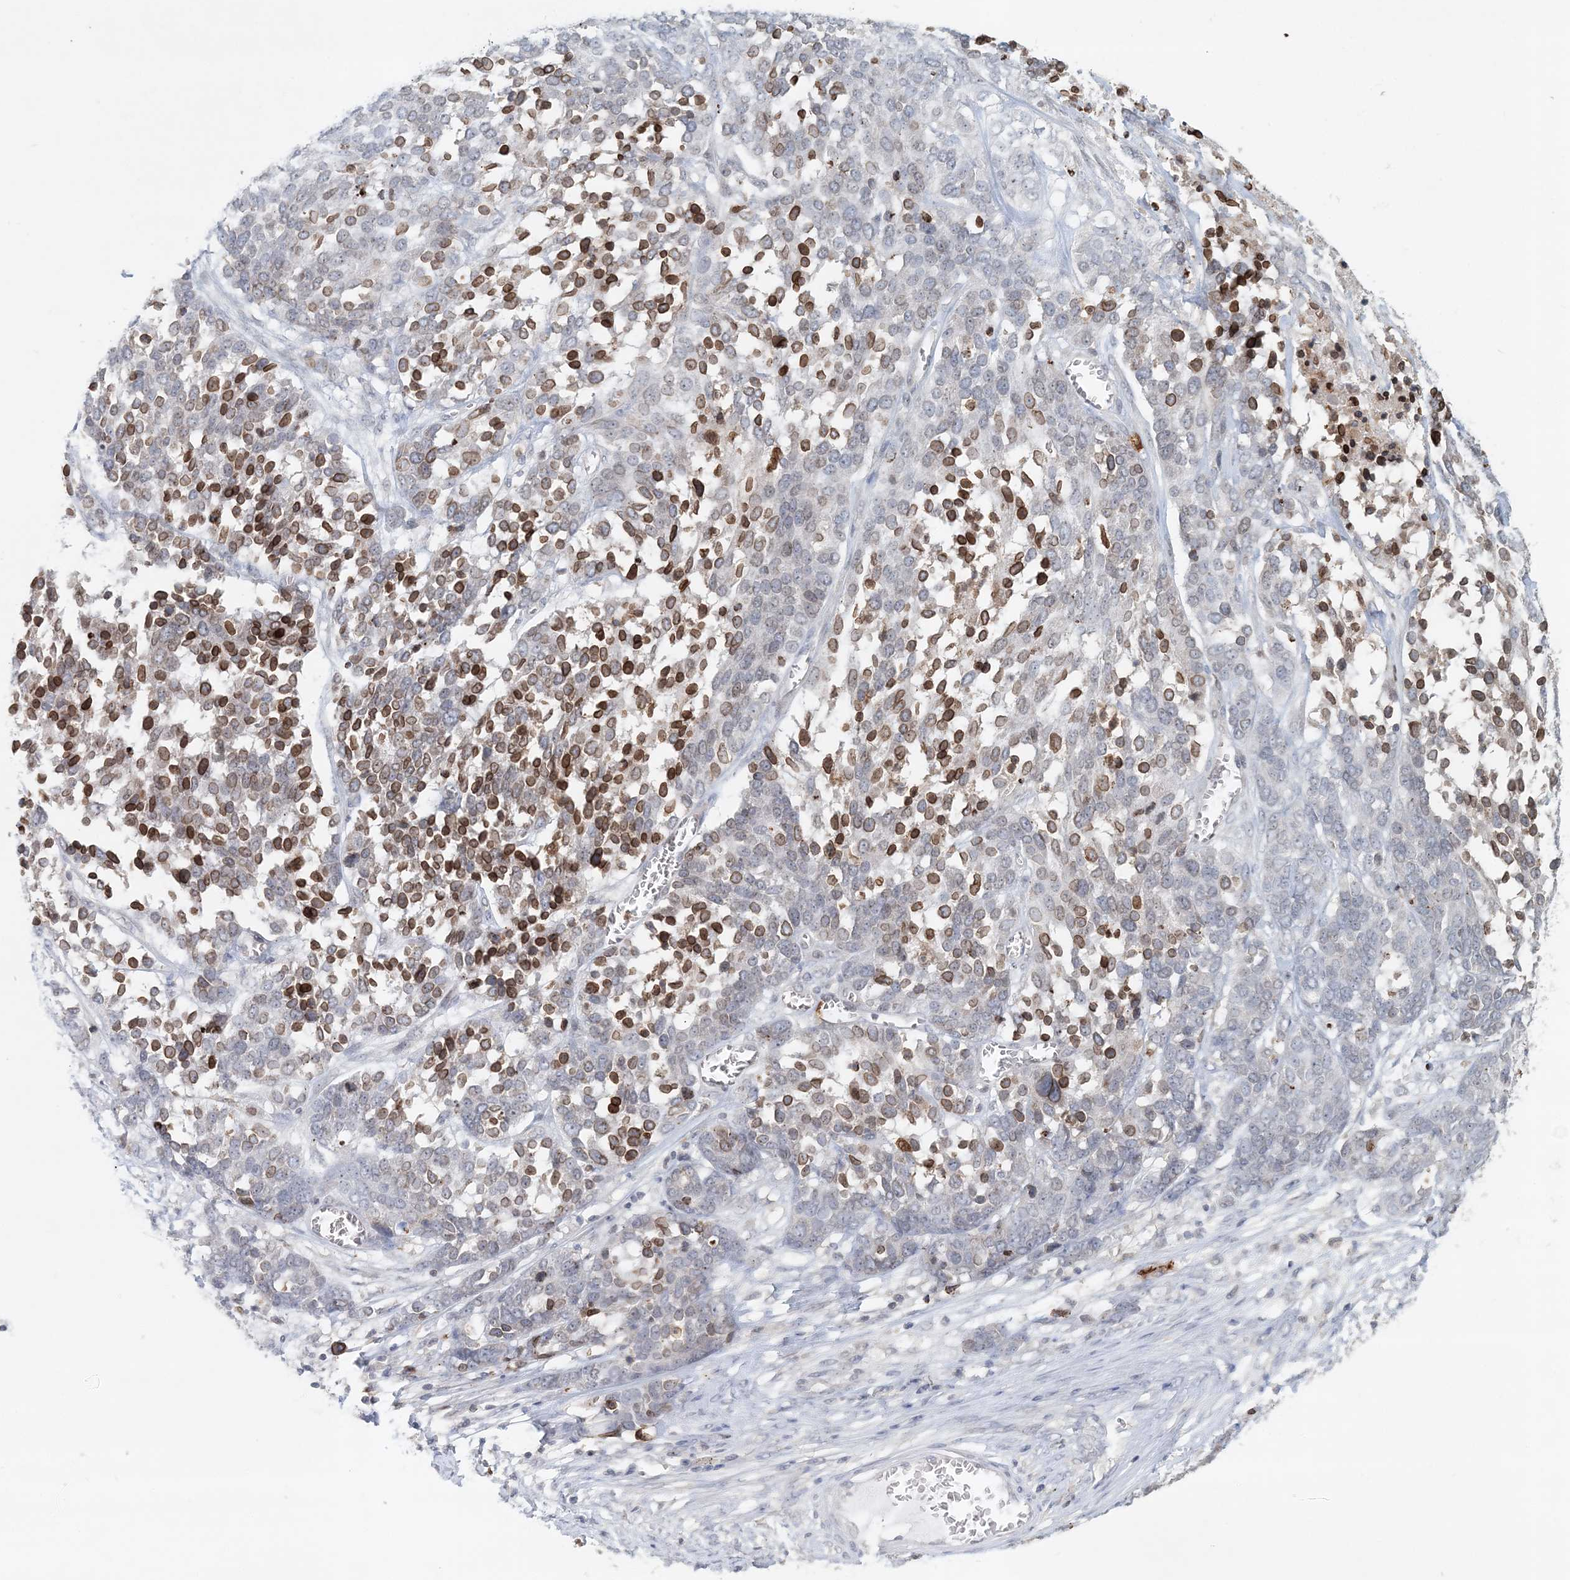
{"staining": {"intensity": "moderate", "quantity": ">75%", "location": "cytoplasmic/membranous,nuclear"}, "tissue": "ovarian cancer", "cell_type": "Tumor cells", "image_type": "cancer", "snomed": [{"axis": "morphology", "description": "Cystadenocarcinoma, serous, NOS"}, {"axis": "topography", "description": "Ovary"}], "caption": "Tumor cells exhibit medium levels of moderate cytoplasmic/membranous and nuclear positivity in approximately >75% of cells in ovarian serous cystadenocarcinoma.", "gene": "NUP54", "patient": {"sex": "female", "age": 44}}